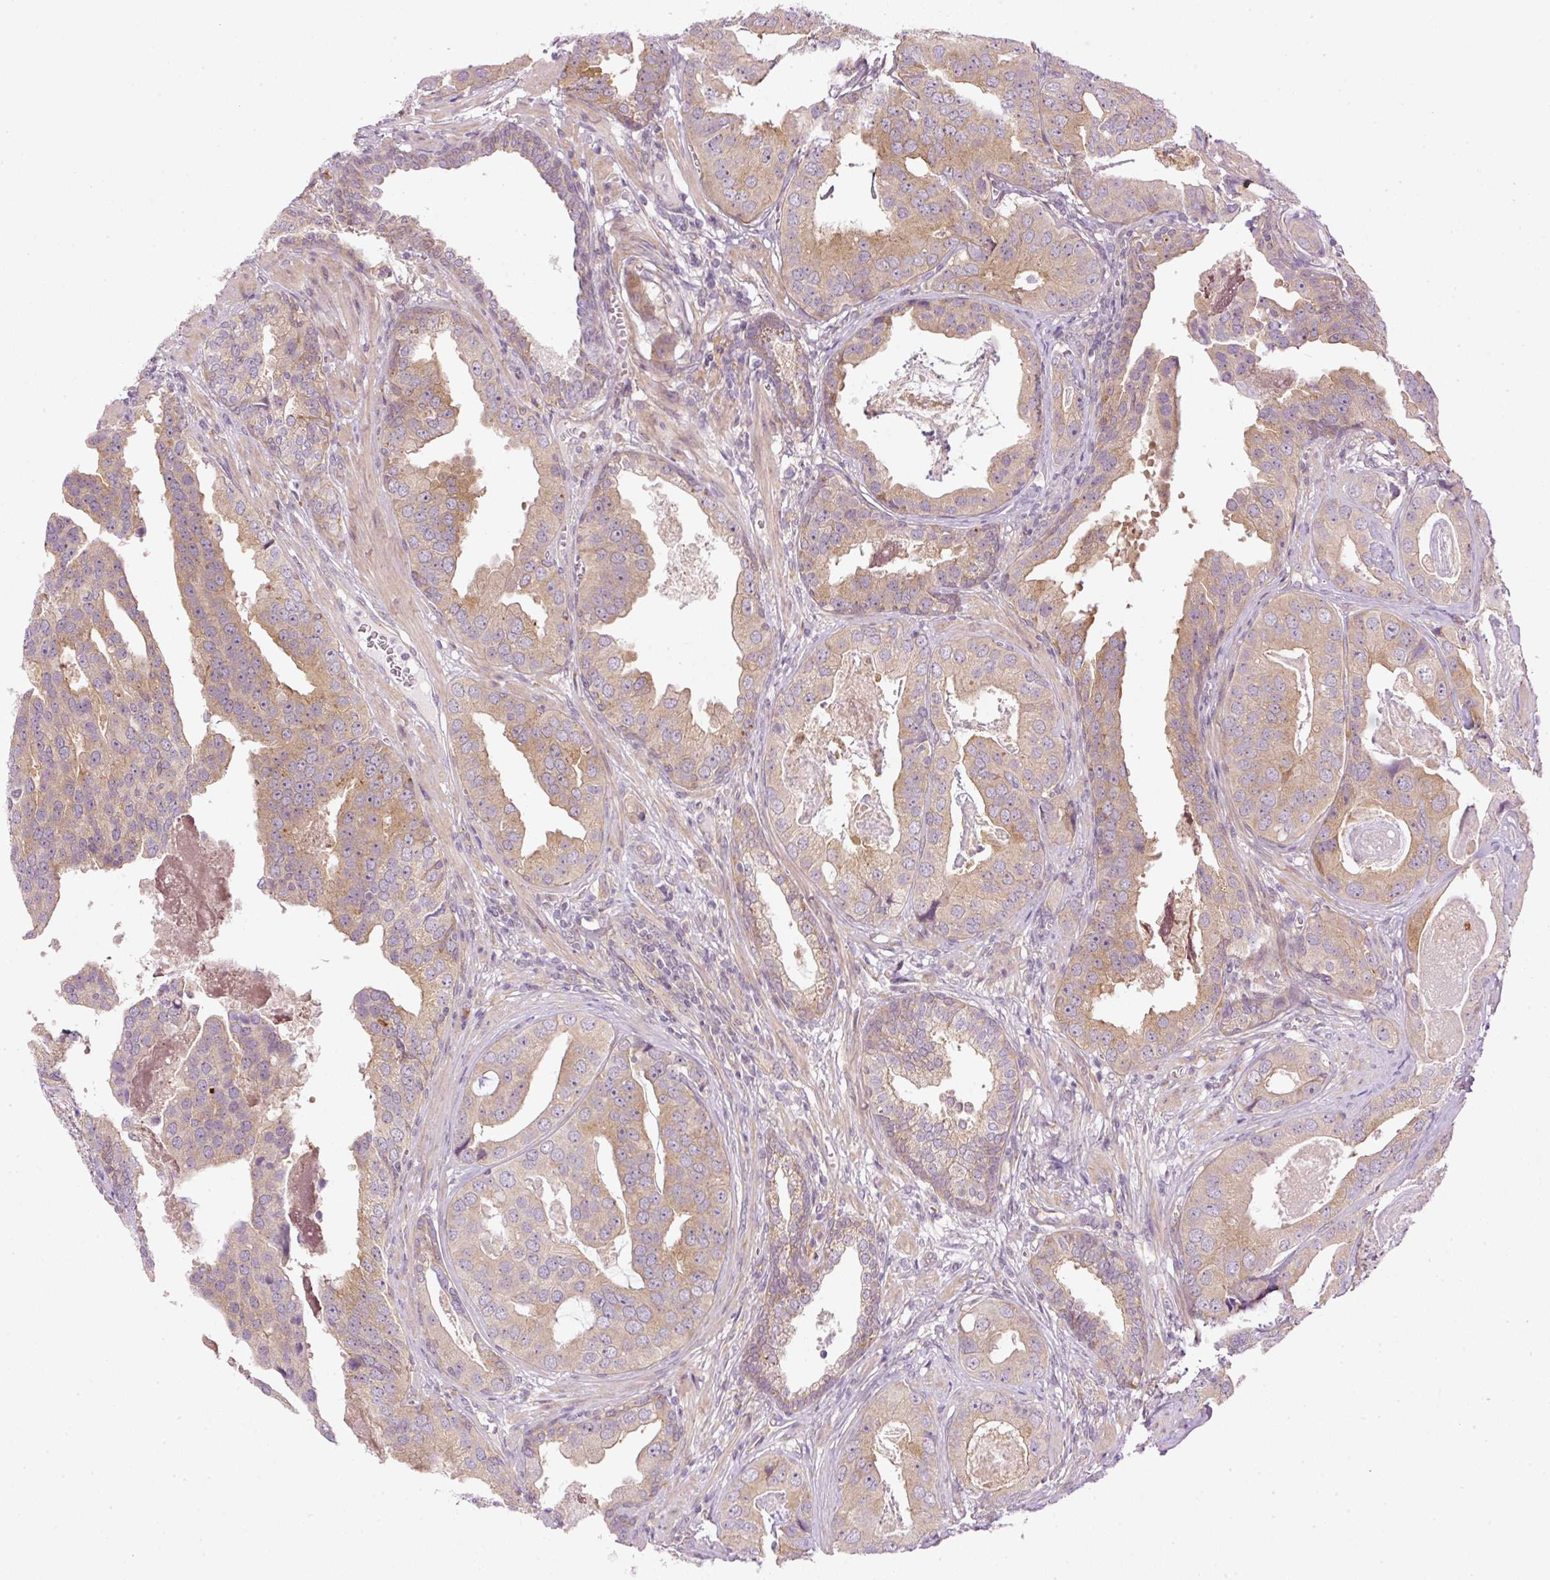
{"staining": {"intensity": "moderate", "quantity": ">75%", "location": "cytoplasmic/membranous"}, "tissue": "prostate cancer", "cell_type": "Tumor cells", "image_type": "cancer", "snomed": [{"axis": "morphology", "description": "Adenocarcinoma, High grade"}, {"axis": "topography", "description": "Prostate"}], "caption": "Prostate cancer stained for a protein (brown) exhibits moderate cytoplasmic/membranous positive positivity in about >75% of tumor cells.", "gene": "MZT2B", "patient": {"sex": "male", "age": 71}}